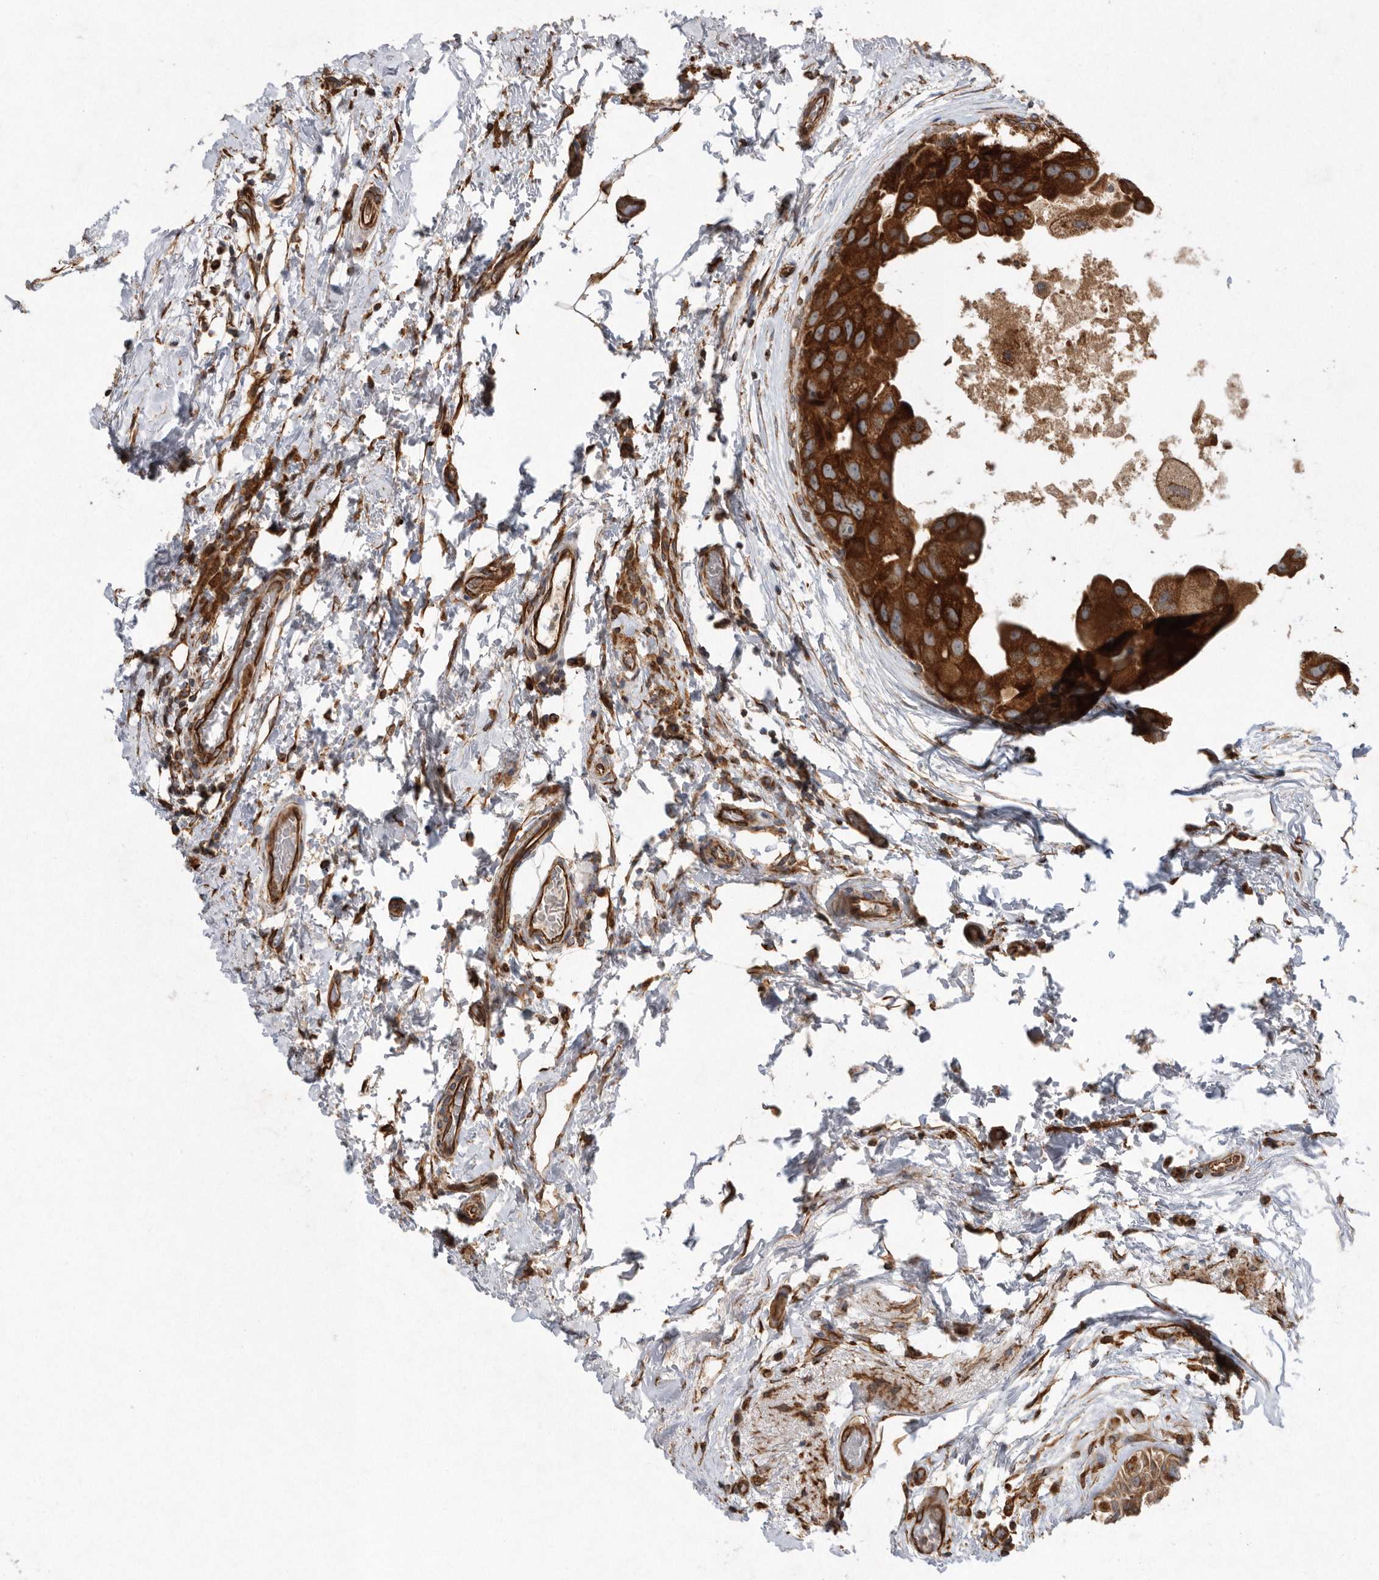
{"staining": {"intensity": "strong", "quantity": ">75%", "location": "cytoplasmic/membranous"}, "tissue": "breast cancer", "cell_type": "Tumor cells", "image_type": "cancer", "snomed": [{"axis": "morphology", "description": "Duct carcinoma"}, {"axis": "topography", "description": "Breast"}], "caption": "Strong cytoplasmic/membranous expression is appreciated in about >75% of tumor cells in breast cancer.", "gene": "PON2", "patient": {"sex": "female", "age": 62}}